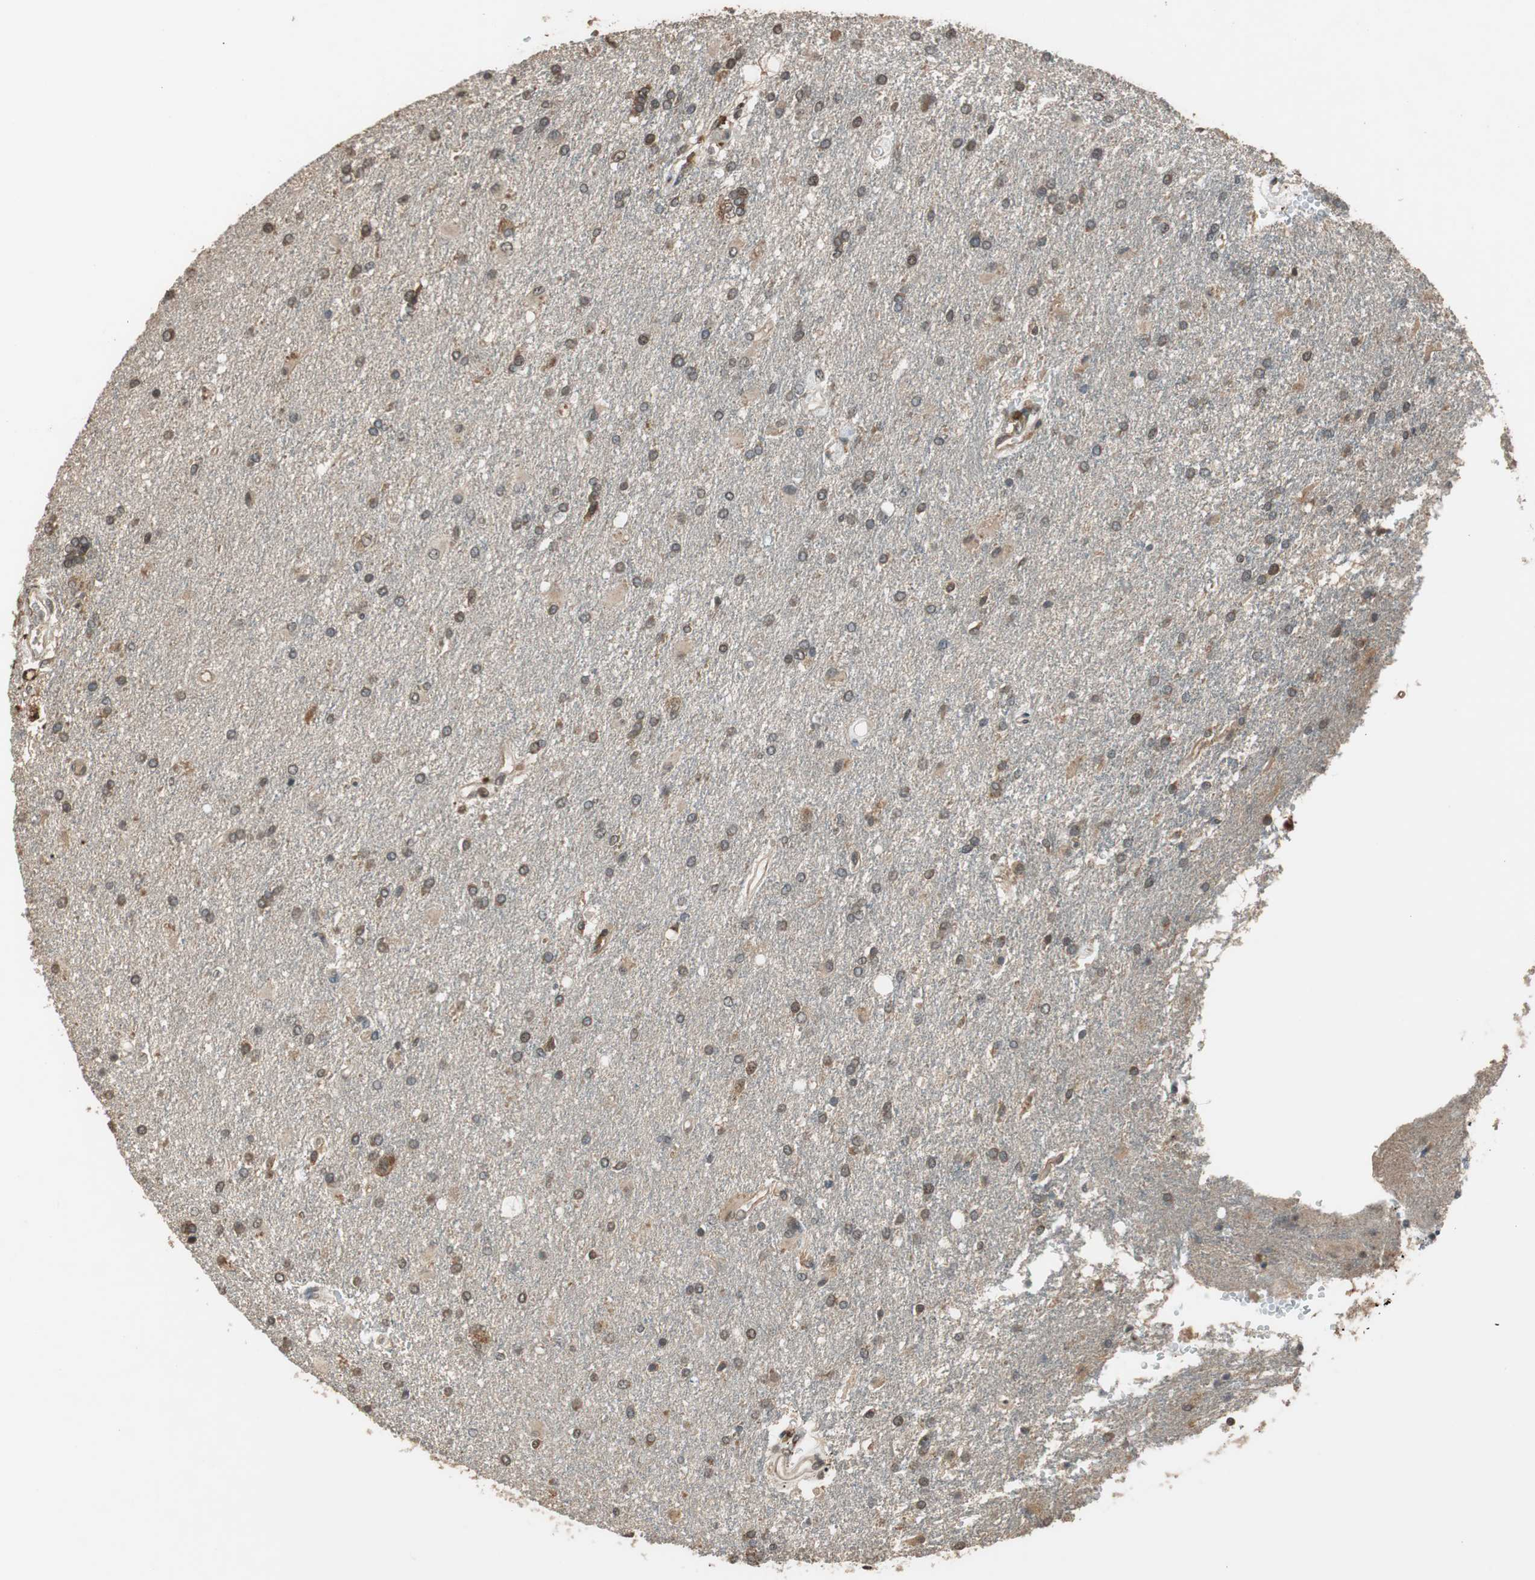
{"staining": {"intensity": "moderate", "quantity": ">75%", "location": "cytoplasmic/membranous,nuclear"}, "tissue": "glioma", "cell_type": "Tumor cells", "image_type": "cancer", "snomed": [{"axis": "morphology", "description": "Glioma, malignant, High grade"}, {"axis": "topography", "description": "Brain"}], "caption": "Moderate cytoplasmic/membranous and nuclear staining for a protein is seen in about >75% of tumor cells of glioma using immunohistochemistry.", "gene": "TMEM230", "patient": {"sex": "male", "age": 71}}